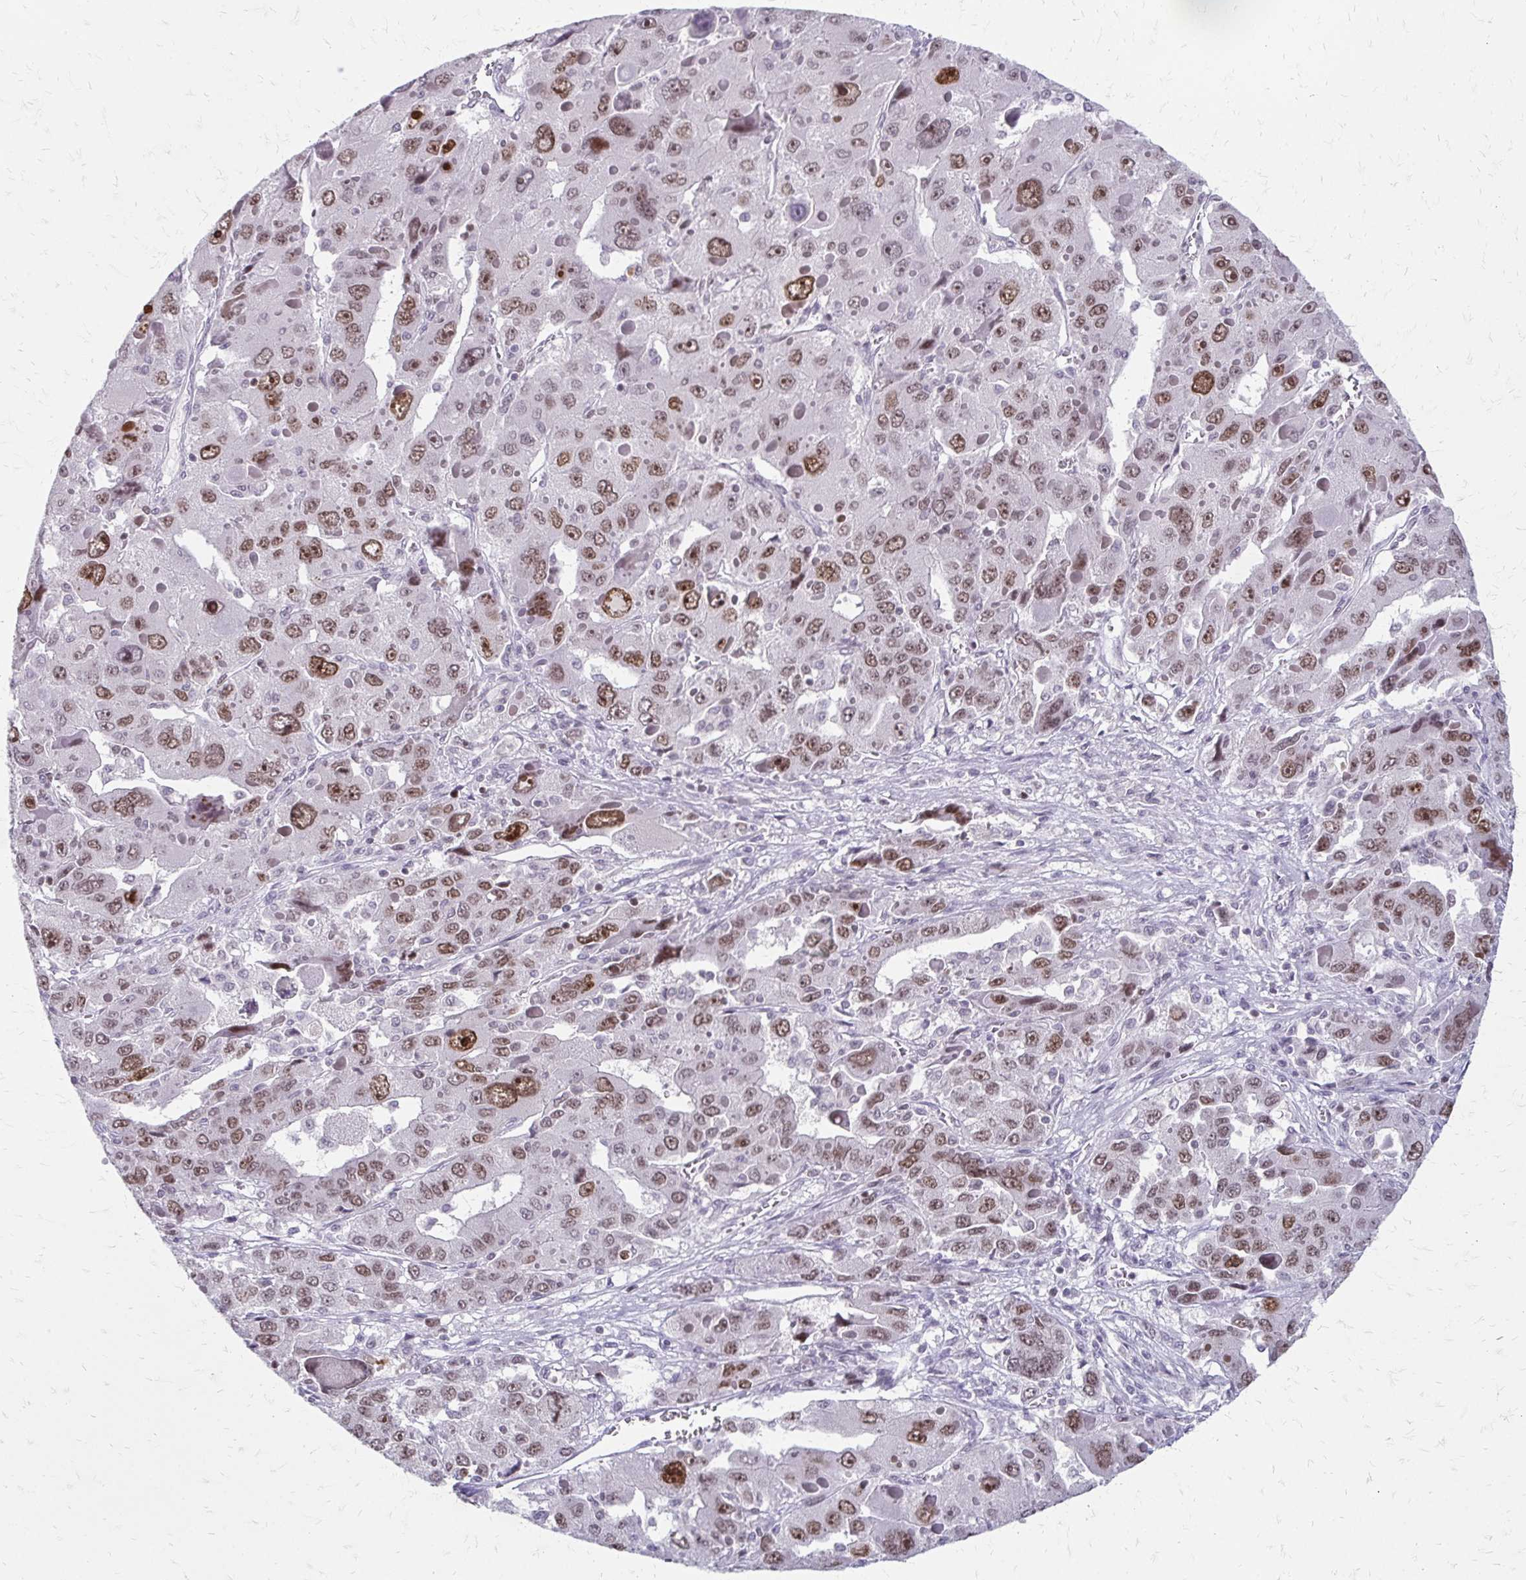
{"staining": {"intensity": "moderate", "quantity": ">75%", "location": "nuclear"}, "tissue": "liver cancer", "cell_type": "Tumor cells", "image_type": "cancer", "snomed": [{"axis": "morphology", "description": "Carcinoma, Hepatocellular, NOS"}, {"axis": "topography", "description": "Liver"}], "caption": "A photomicrograph showing moderate nuclear staining in about >75% of tumor cells in hepatocellular carcinoma (liver), as visualized by brown immunohistochemical staining.", "gene": "EED", "patient": {"sex": "female", "age": 41}}